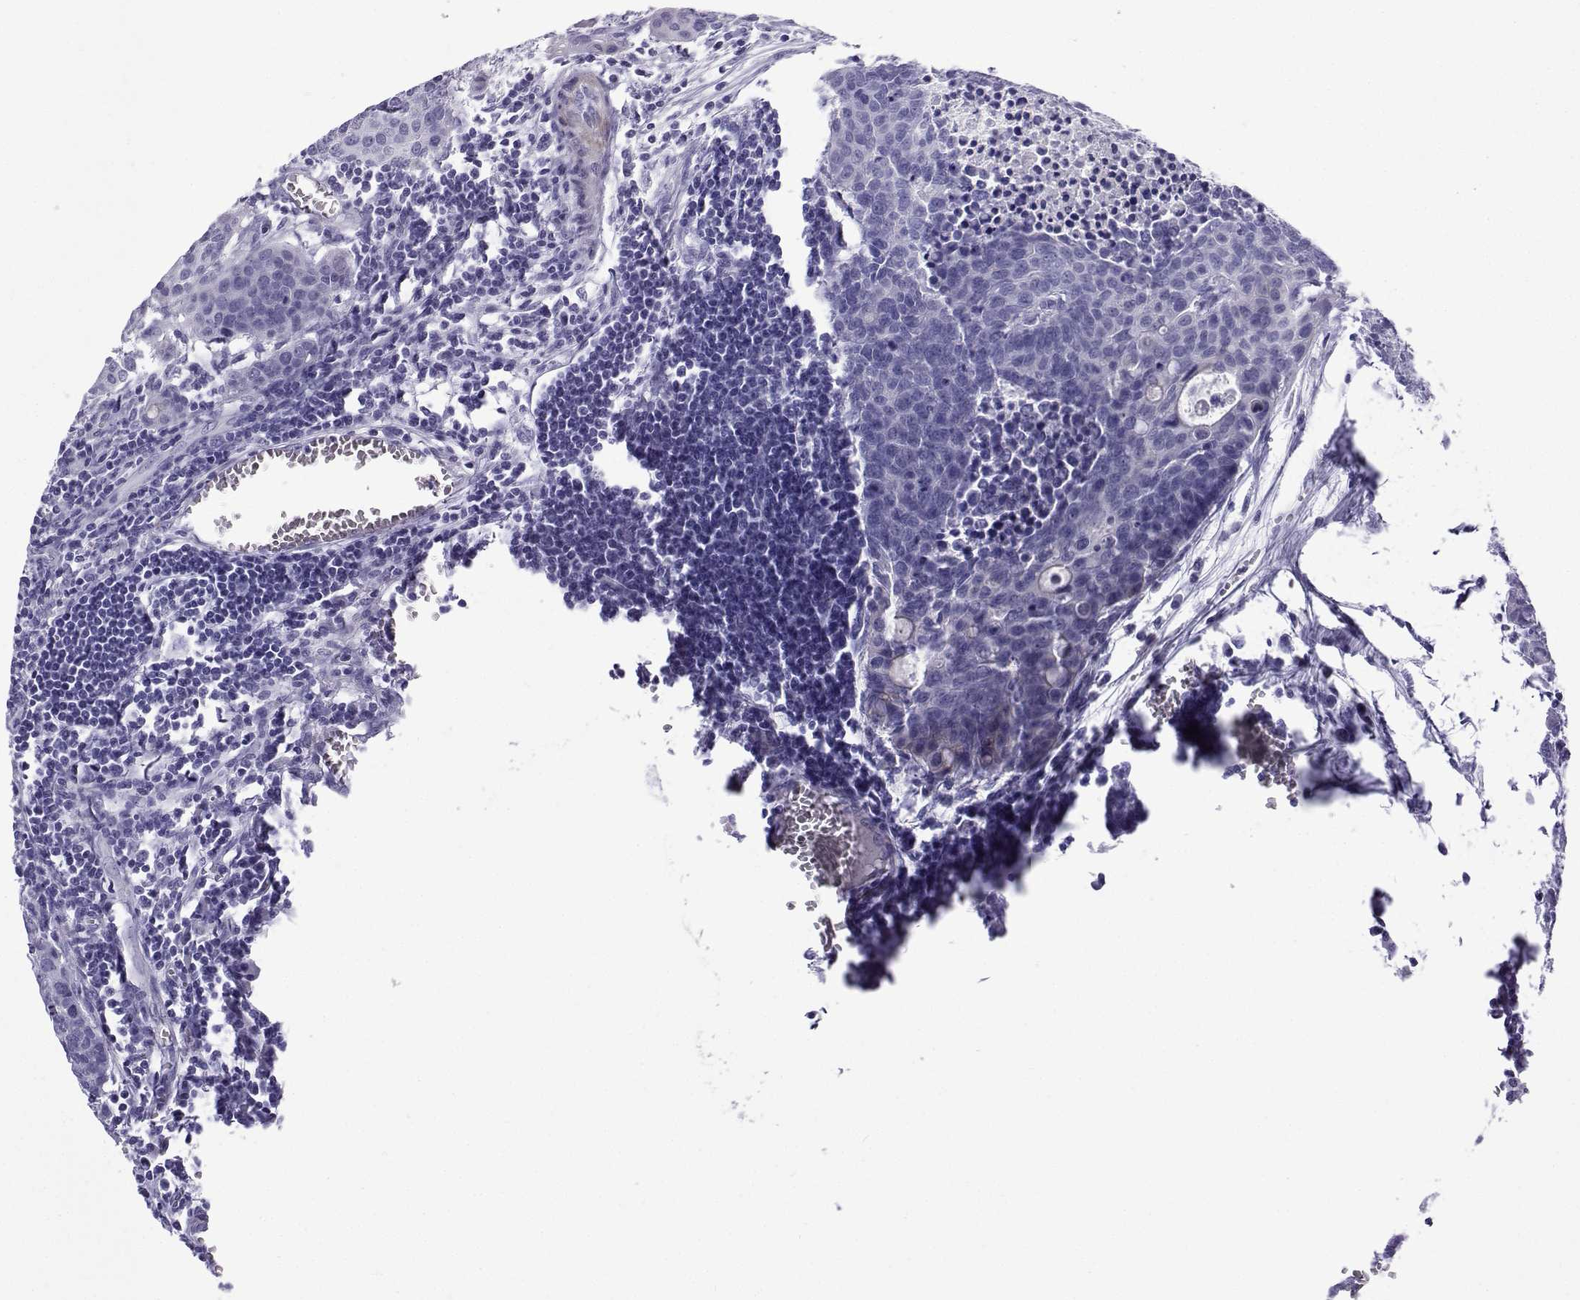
{"staining": {"intensity": "negative", "quantity": "none", "location": "none"}, "tissue": "carcinoid", "cell_type": "Tumor cells", "image_type": "cancer", "snomed": [{"axis": "morphology", "description": "Carcinoid, malignant, NOS"}, {"axis": "topography", "description": "Colon"}], "caption": "DAB immunohistochemical staining of carcinoid reveals no significant staining in tumor cells.", "gene": "KCNF1", "patient": {"sex": "male", "age": 81}}